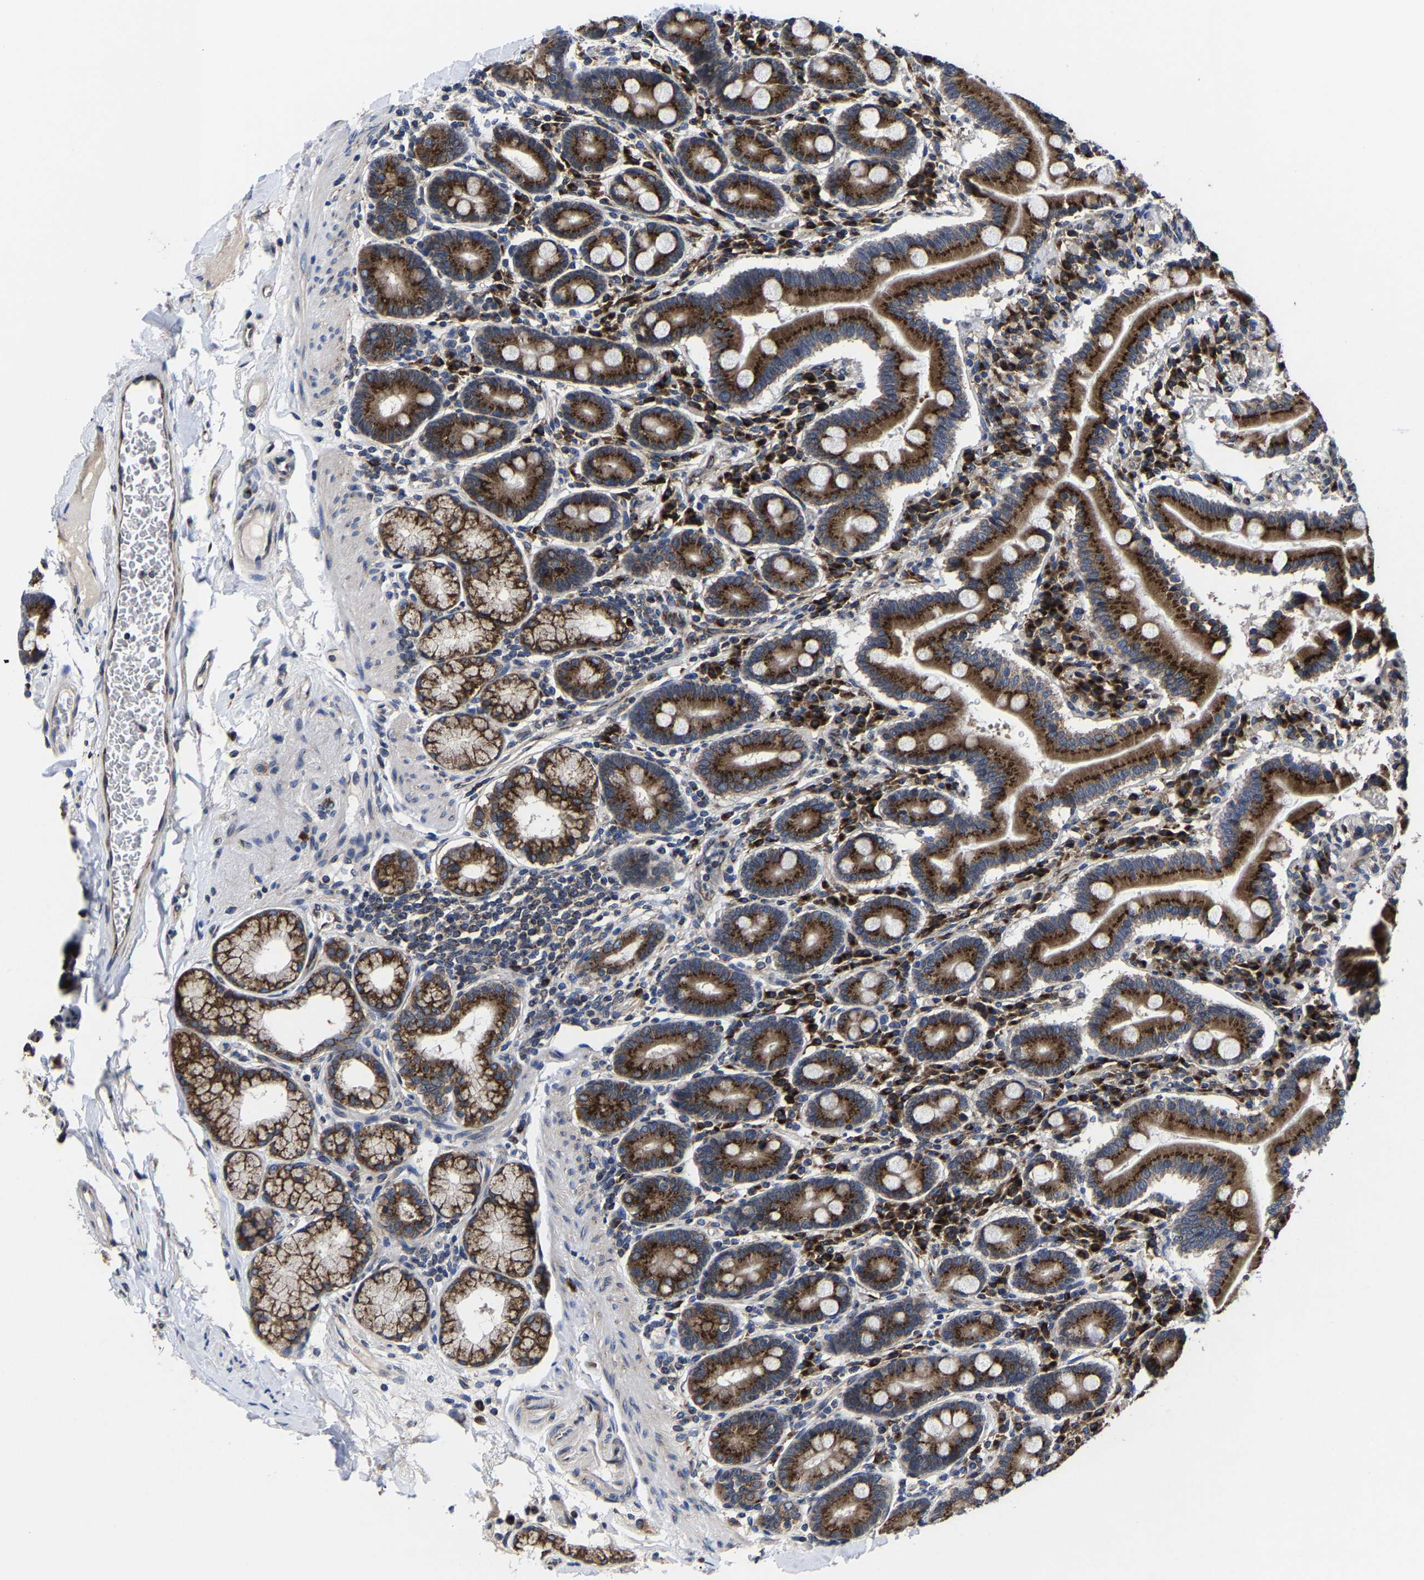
{"staining": {"intensity": "strong", "quantity": ">75%", "location": "cytoplasmic/membranous"}, "tissue": "duodenum", "cell_type": "Glandular cells", "image_type": "normal", "snomed": [{"axis": "morphology", "description": "Normal tissue, NOS"}, {"axis": "topography", "description": "Duodenum"}], "caption": "Immunohistochemical staining of unremarkable human duodenum displays high levels of strong cytoplasmic/membranous staining in about >75% of glandular cells.", "gene": "EBAG9", "patient": {"sex": "male", "age": 50}}